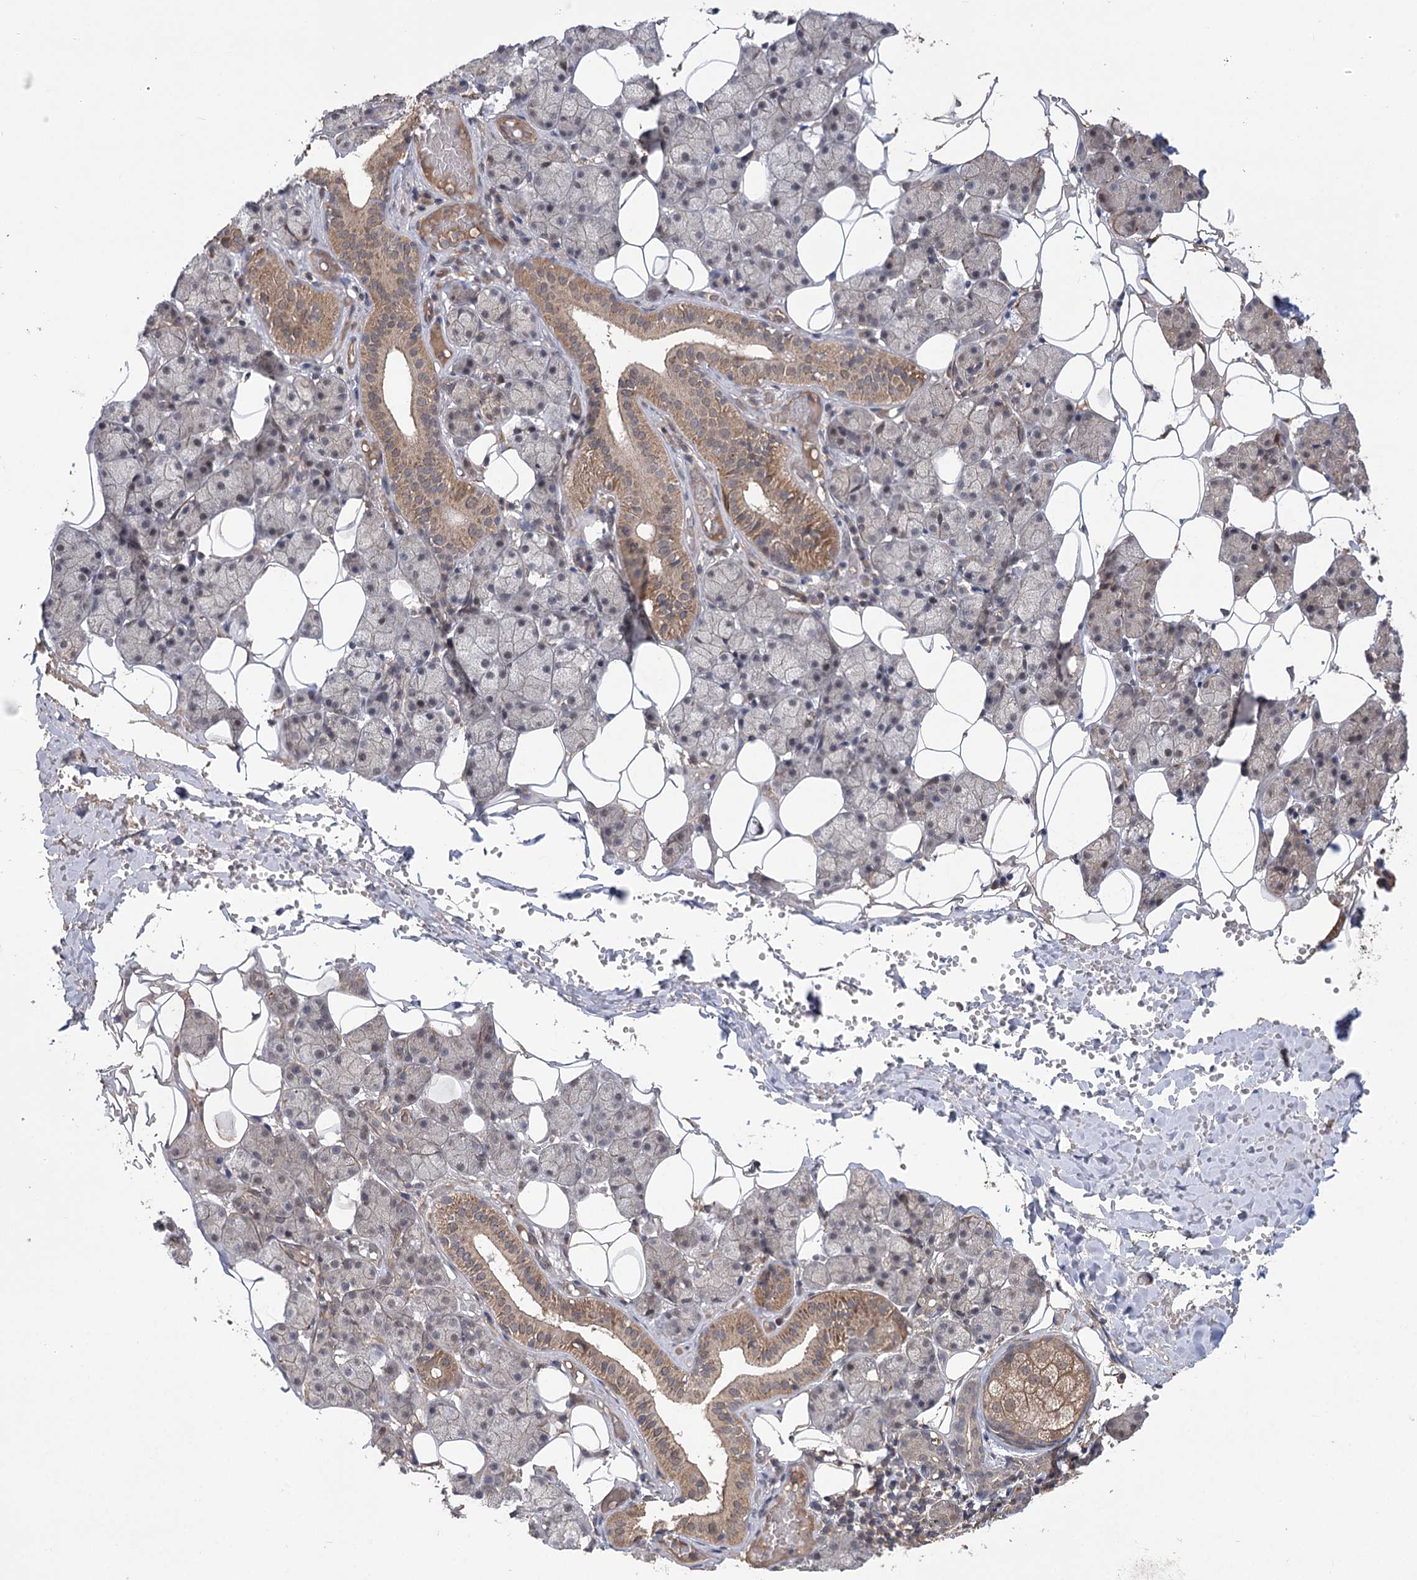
{"staining": {"intensity": "moderate", "quantity": "25%-75%", "location": "cytoplasmic/membranous"}, "tissue": "salivary gland", "cell_type": "Glandular cells", "image_type": "normal", "snomed": [{"axis": "morphology", "description": "Normal tissue, NOS"}, {"axis": "topography", "description": "Salivary gland"}], "caption": "DAB (3,3'-diaminobenzidine) immunohistochemical staining of unremarkable human salivary gland demonstrates moderate cytoplasmic/membranous protein staining in about 25%-75% of glandular cells.", "gene": "TENM2", "patient": {"sex": "female", "age": 33}}